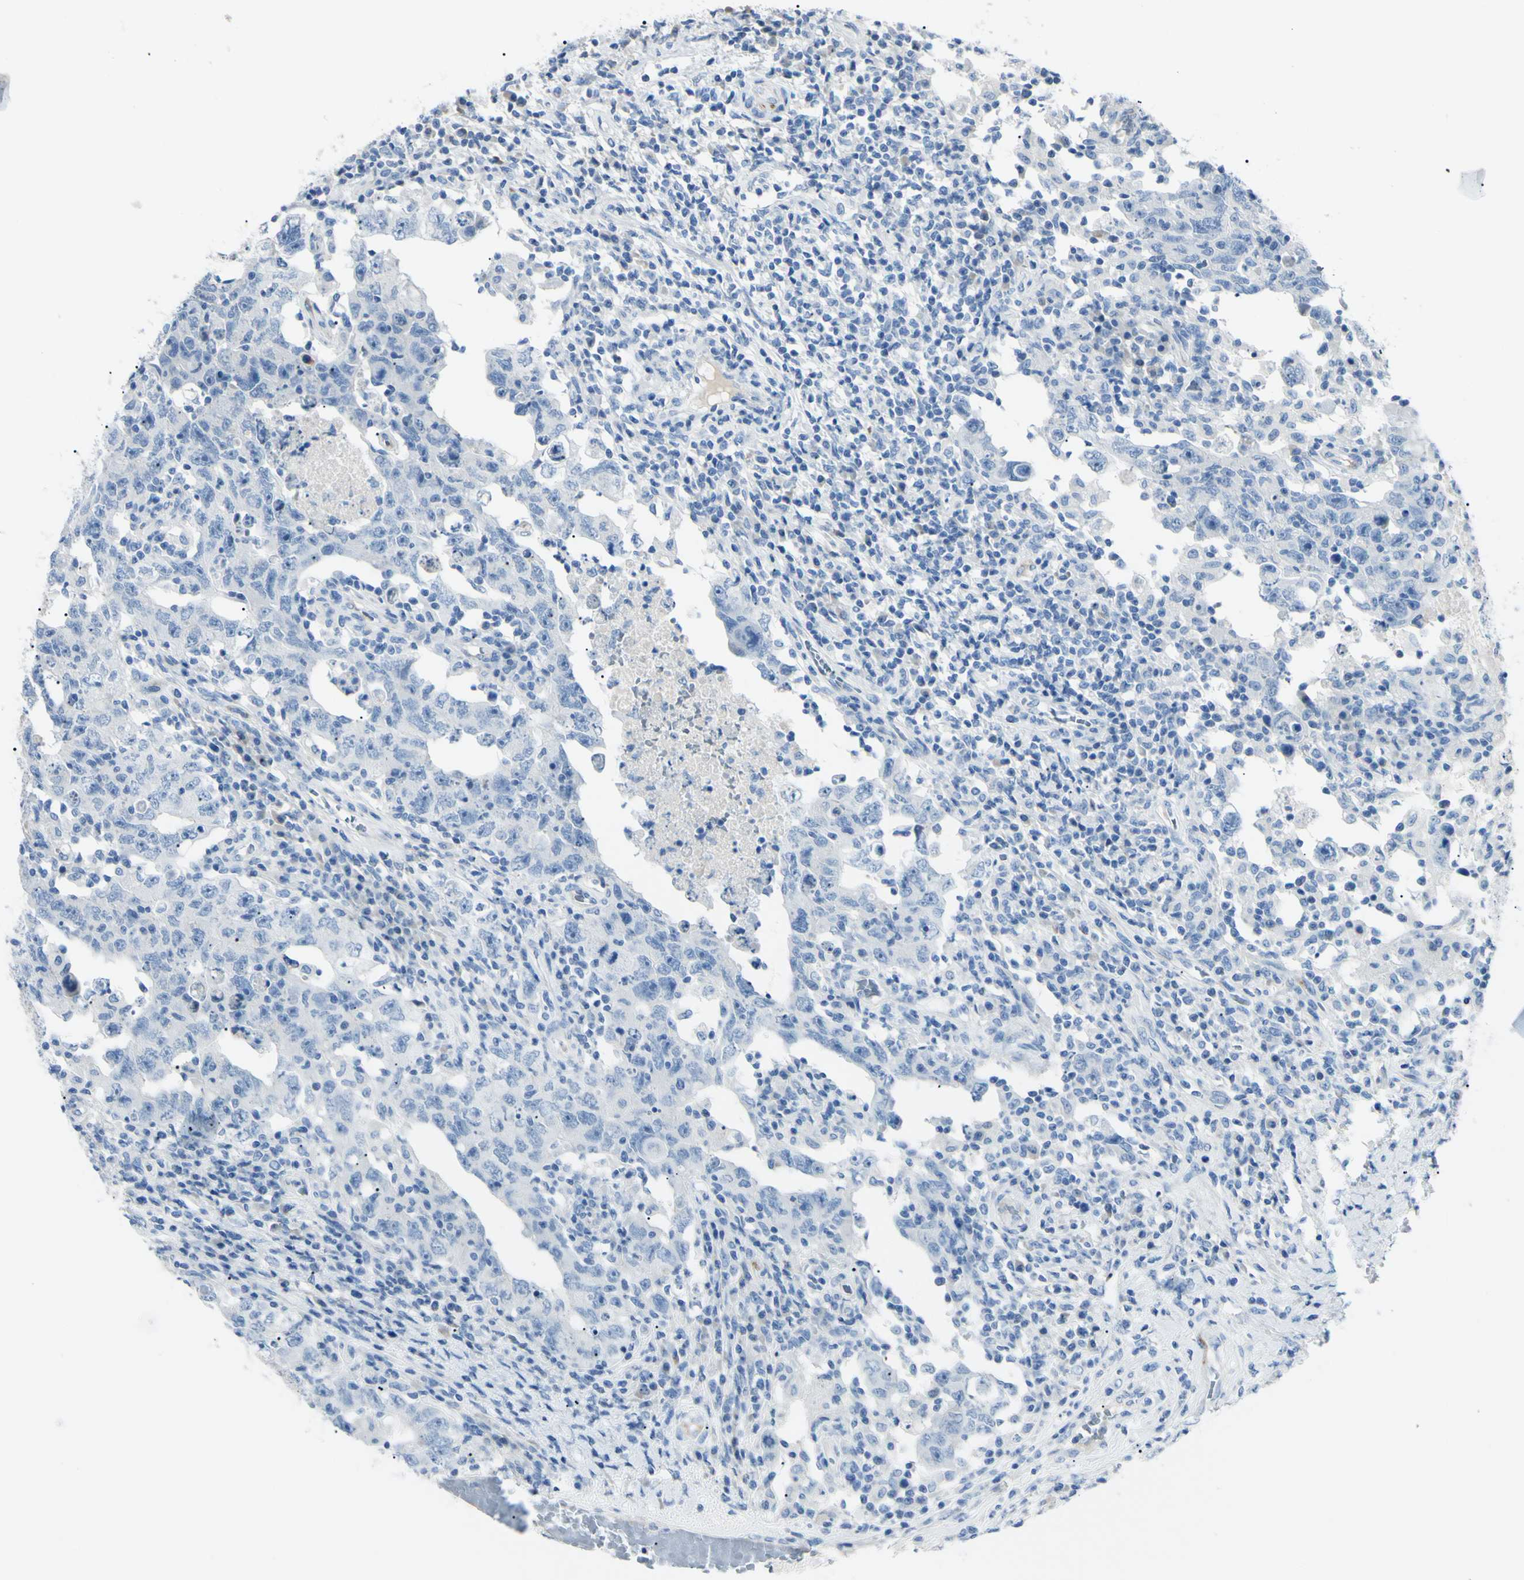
{"staining": {"intensity": "negative", "quantity": "none", "location": "none"}, "tissue": "testis cancer", "cell_type": "Tumor cells", "image_type": "cancer", "snomed": [{"axis": "morphology", "description": "Carcinoma, Embryonal, NOS"}, {"axis": "topography", "description": "Testis"}], "caption": "High magnification brightfield microscopy of testis cancer (embryonal carcinoma) stained with DAB (brown) and counterstained with hematoxylin (blue): tumor cells show no significant positivity.", "gene": "FOLH1", "patient": {"sex": "male", "age": 26}}